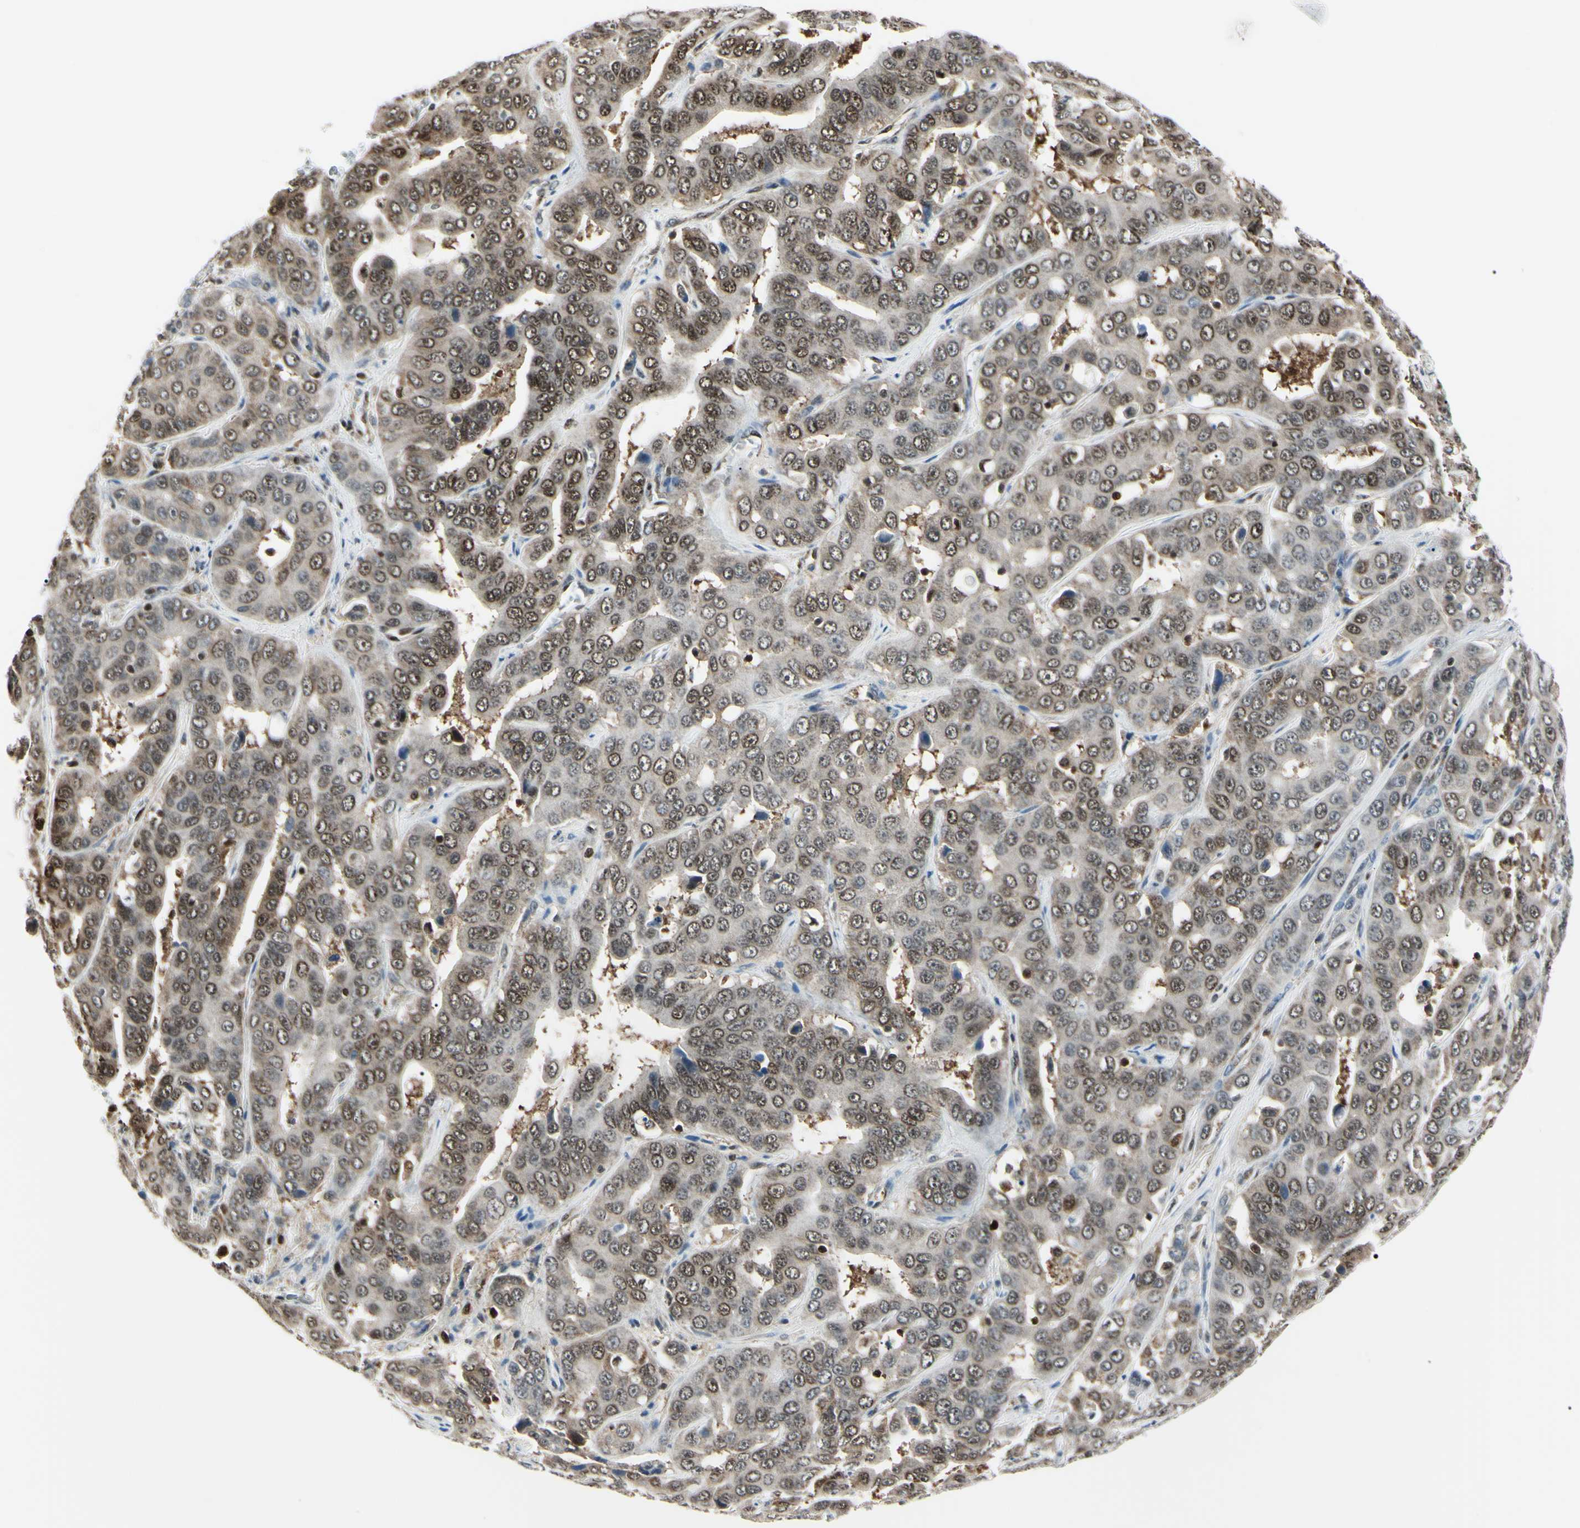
{"staining": {"intensity": "moderate", "quantity": ">75%", "location": "cytoplasmic/membranous,nuclear"}, "tissue": "liver cancer", "cell_type": "Tumor cells", "image_type": "cancer", "snomed": [{"axis": "morphology", "description": "Cholangiocarcinoma"}, {"axis": "topography", "description": "Liver"}], "caption": "Tumor cells display medium levels of moderate cytoplasmic/membranous and nuclear expression in about >75% of cells in cholangiocarcinoma (liver).", "gene": "PGK1", "patient": {"sex": "female", "age": 52}}